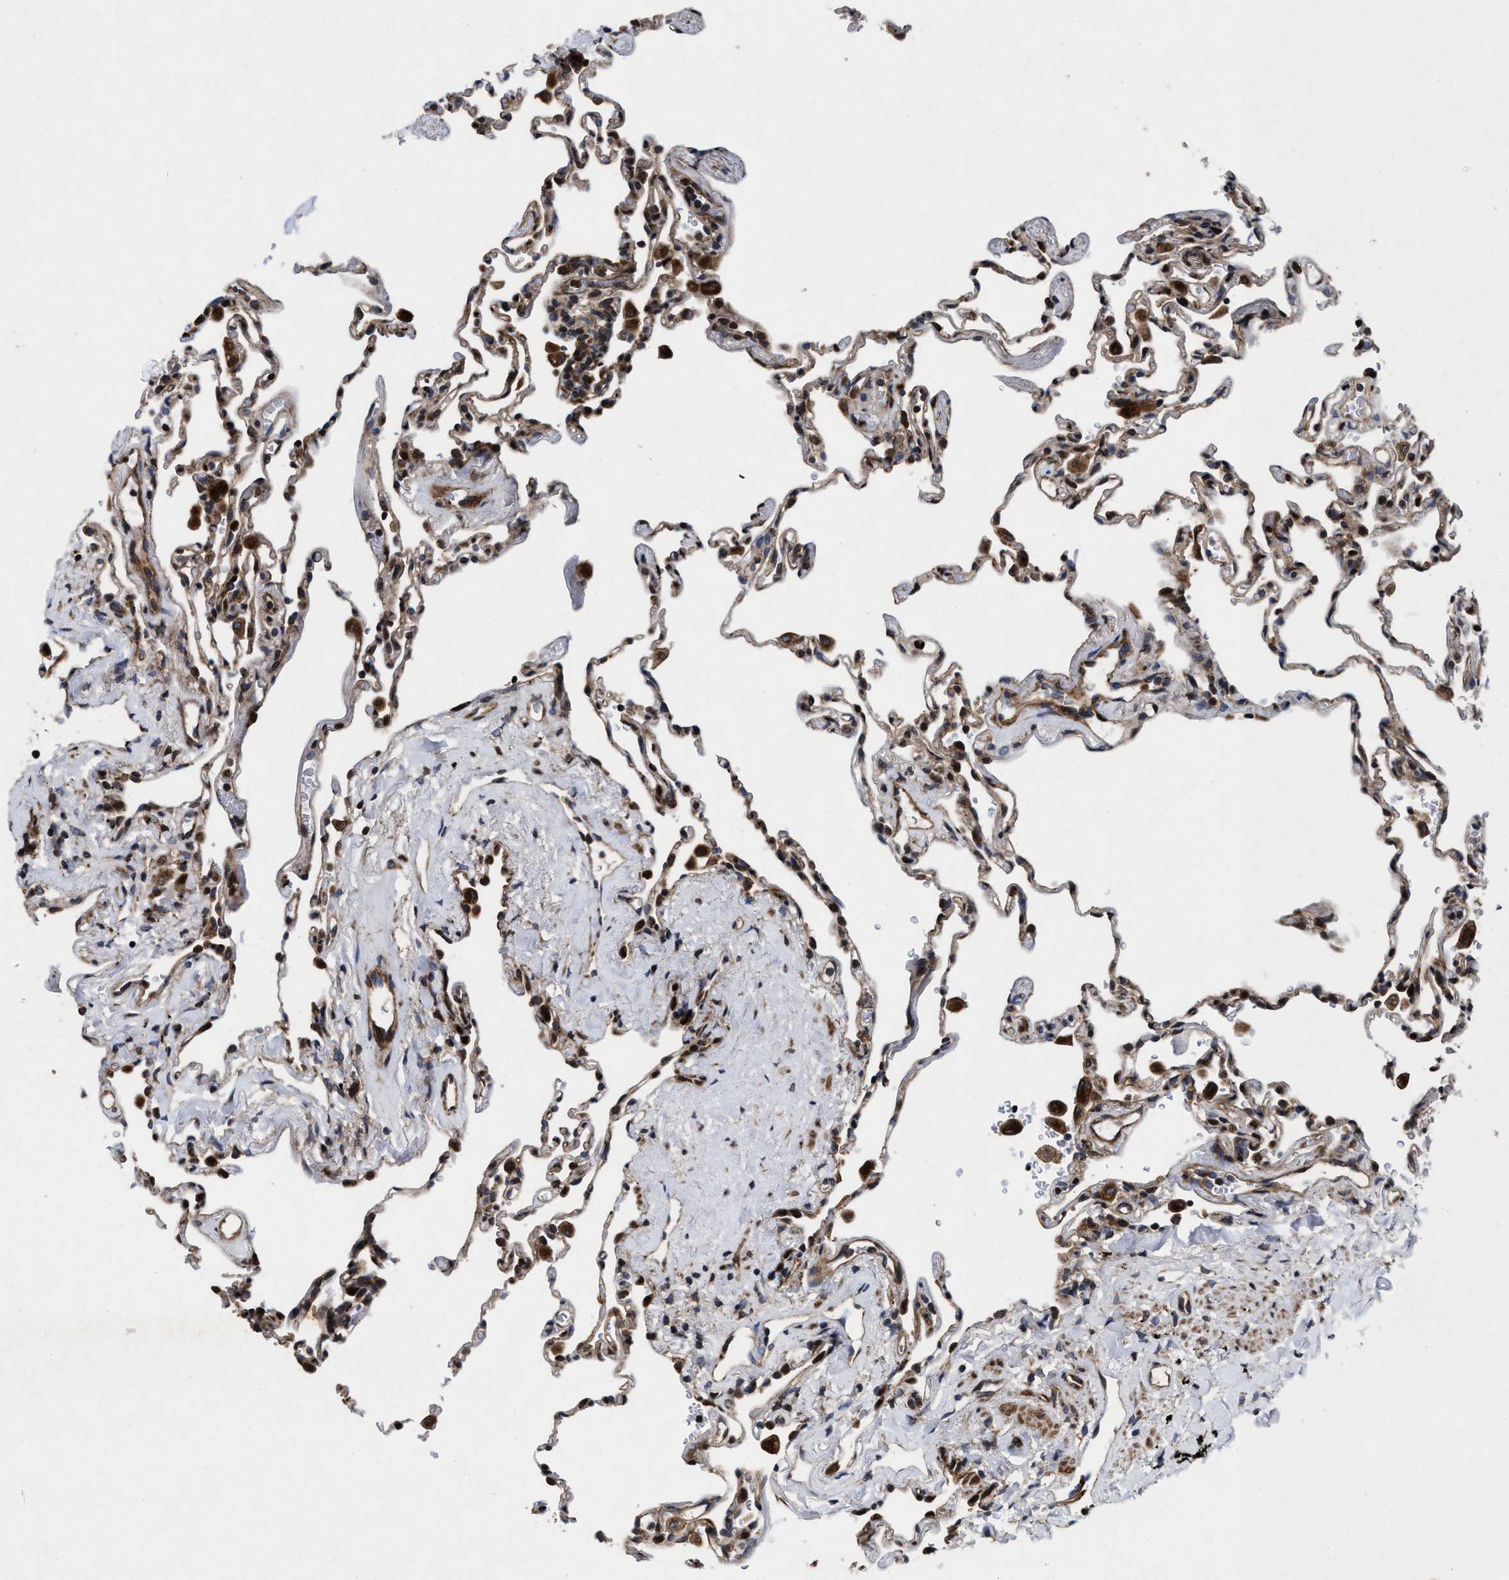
{"staining": {"intensity": "moderate", "quantity": "25%-75%", "location": "cytoplasmic/membranous"}, "tissue": "lung", "cell_type": "Alveolar cells", "image_type": "normal", "snomed": [{"axis": "morphology", "description": "Normal tissue, NOS"}, {"axis": "topography", "description": "Lung"}], "caption": "Immunohistochemistry (IHC) staining of unremarkable lung, which reveals medium levels of moderate cytoplasmic/membranous staining in approximately 25%-75% of alveolar cells indicating moderate cytoplasmic/membranous protein staining. The staining was performed using DAB (3,3'-diaminobenzidine) (brown) for protein detection and nuclei were counterstained in hematoxylin (blue).", "gene": "MRPL50", "patient": {"sex": "male", "age": 59}}